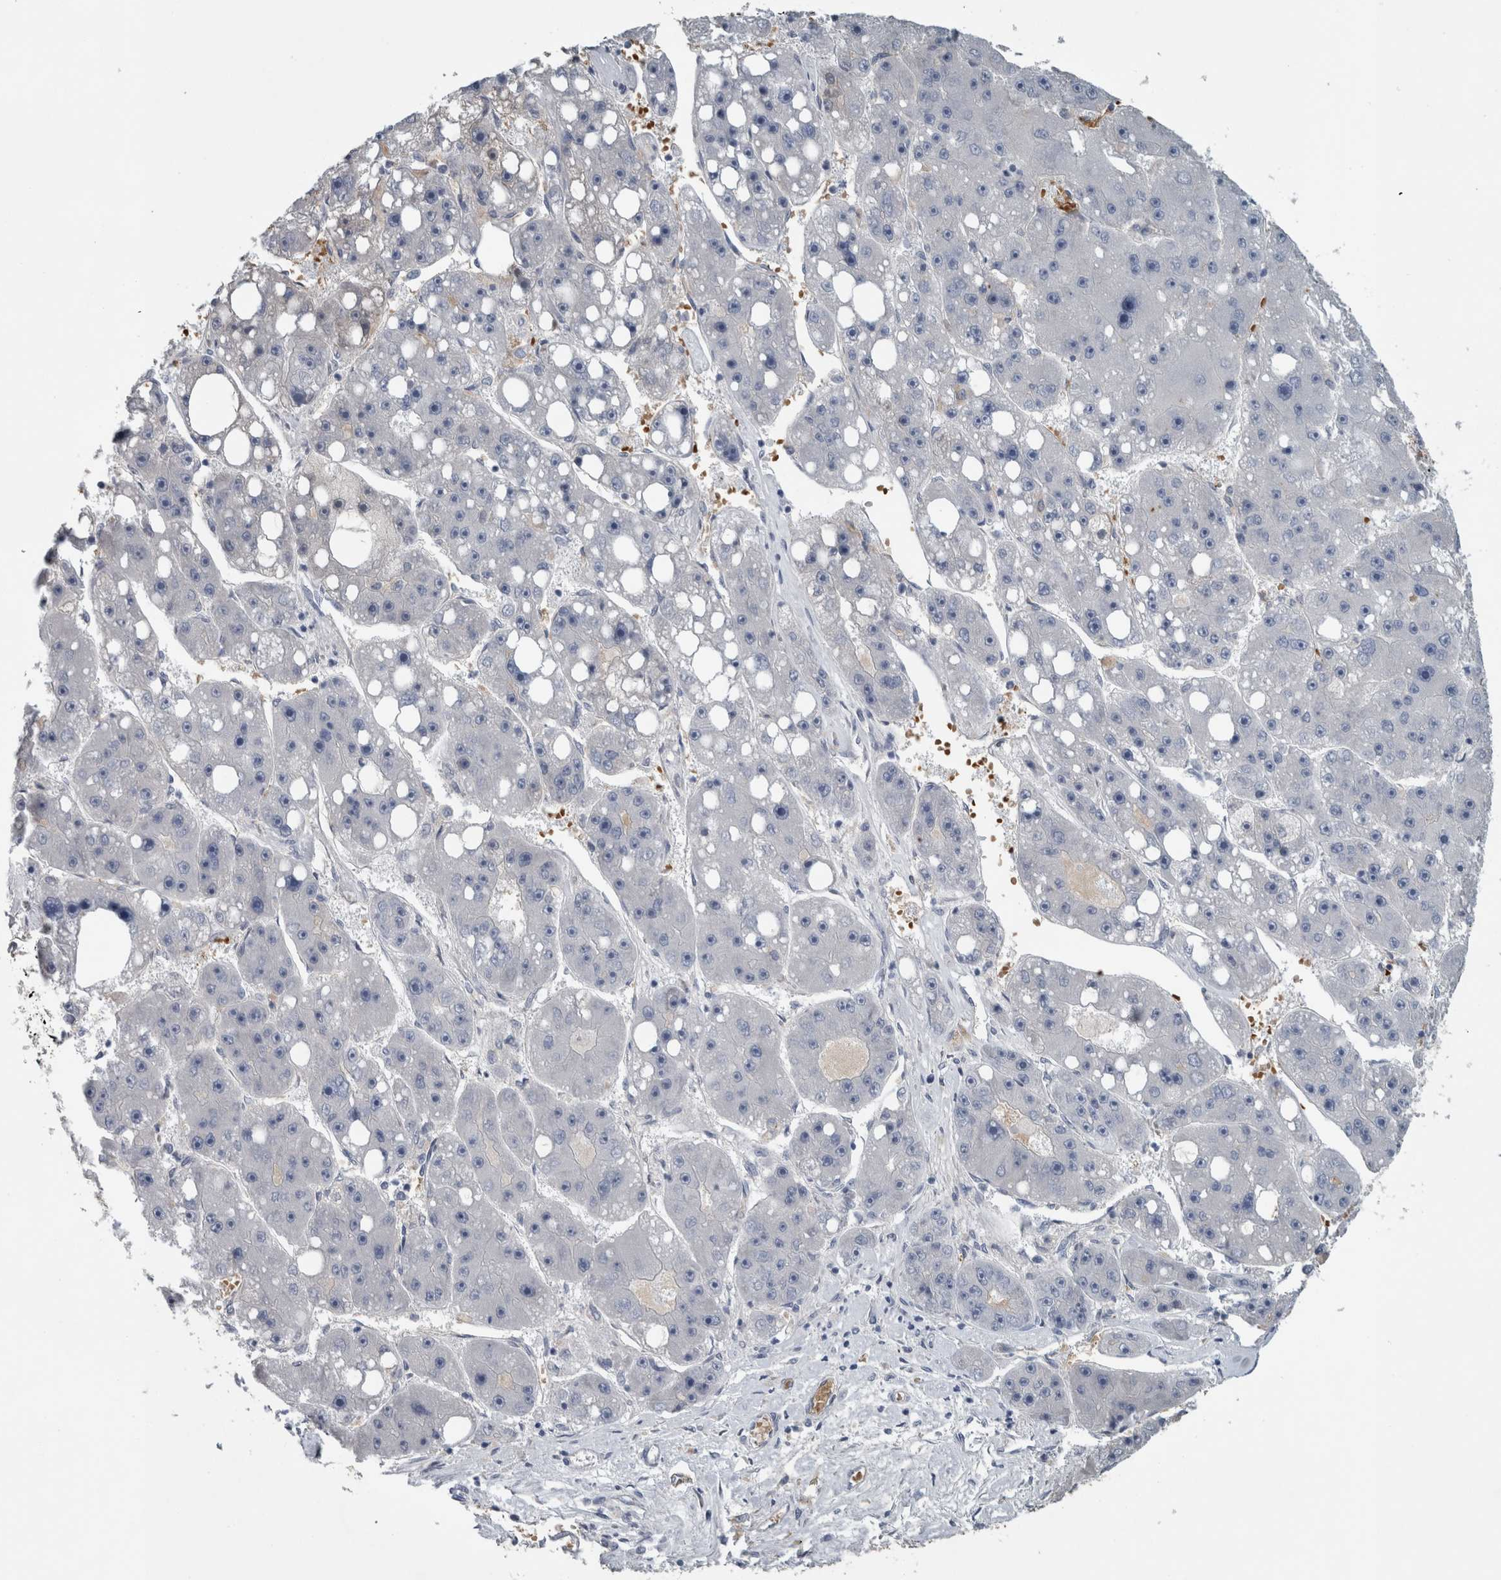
{"staining": {"intensity": "negative", "quantity": "none", "location": "none"}, "tissue": "liver cancer", "cell_type": "Tumor cells", "image_type": "cancer", "snomed": [{"axis": "morphology", "description": "Carcinoma, Hepatocellular, NOS"}, {"axis": "topography", "description": "Liver"}], "caption": "This is an IHC micrograph of human liver cancer. There is no expression in tumor cells.", "gene": "SH3GL2", "patient": {"sex": "female", "age": 61}}